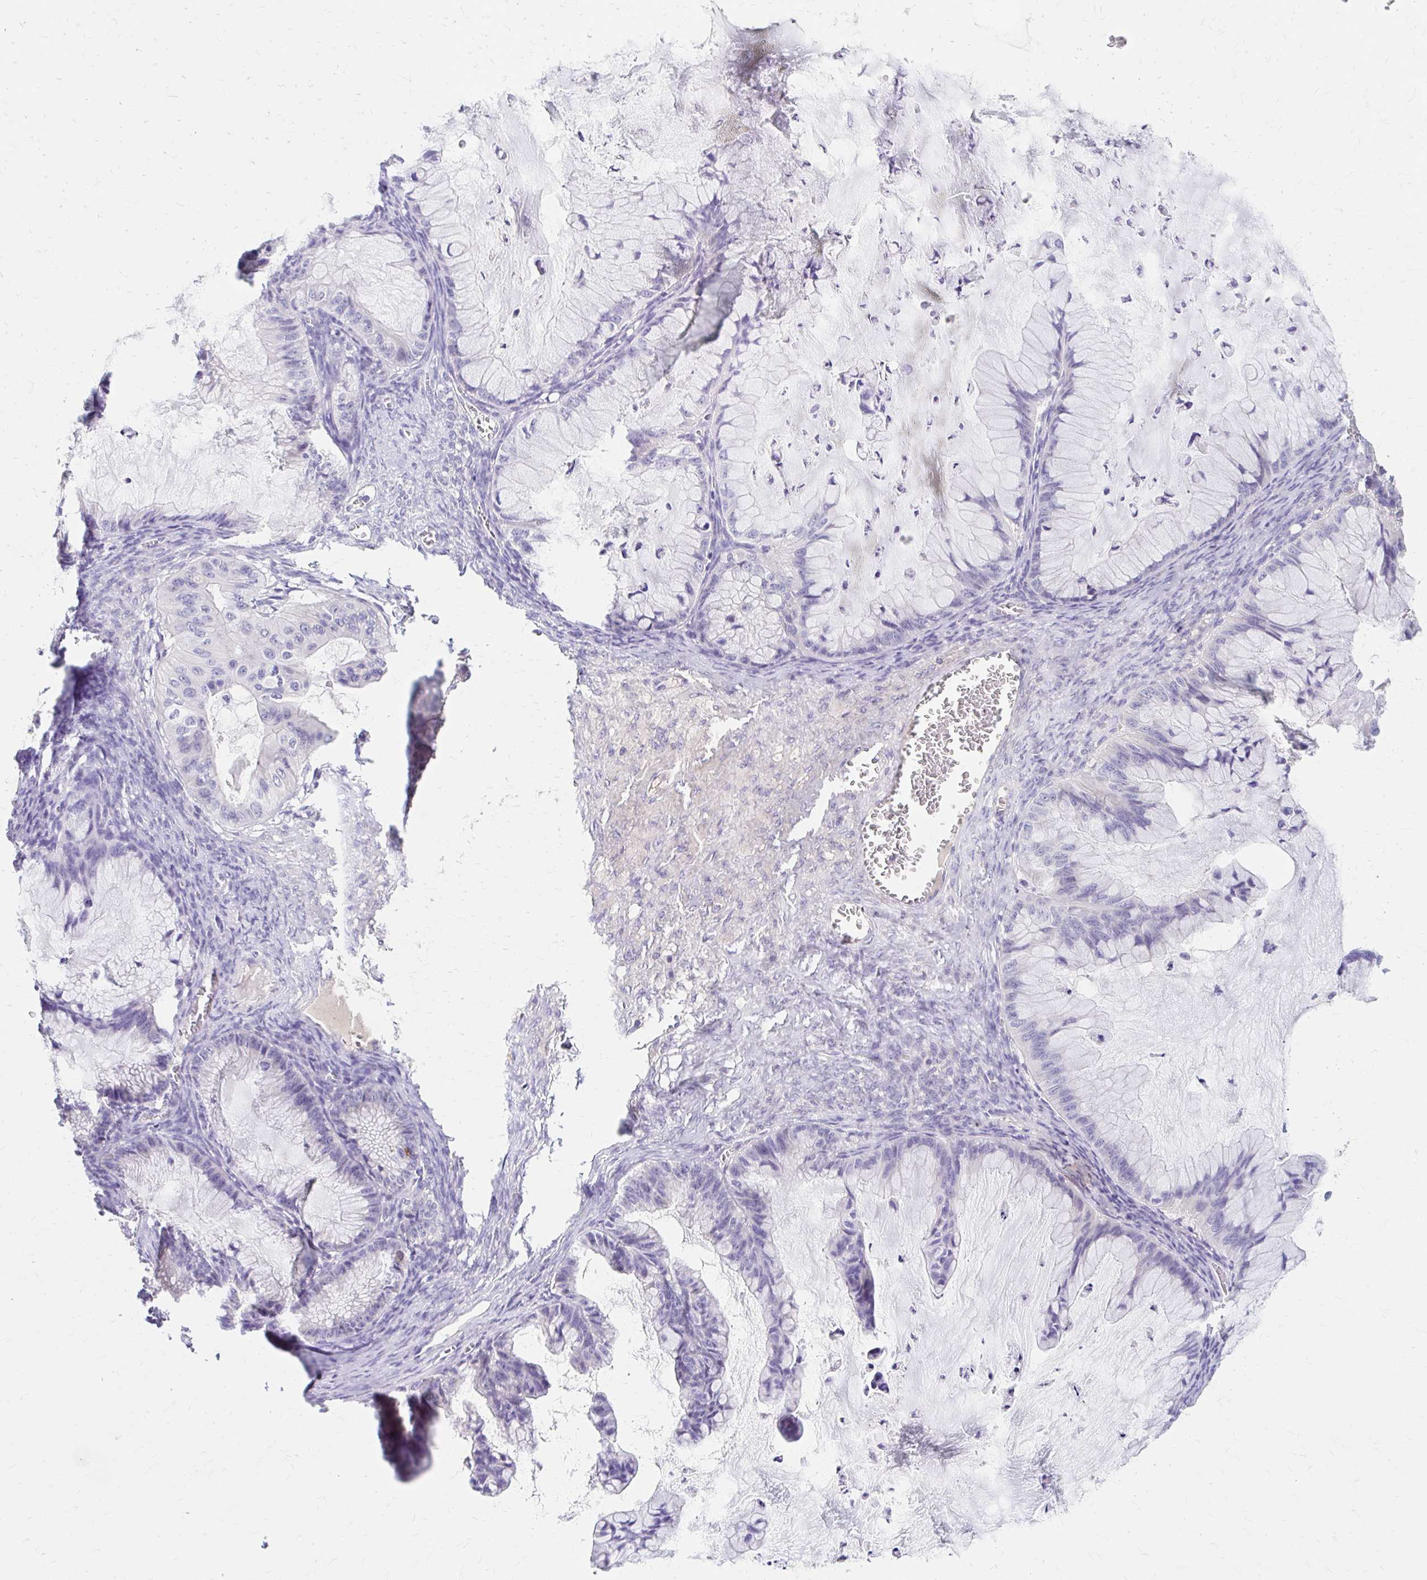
{"staining": {"intensity": "negative", "quantity": "none", "location": "none"}, "tissue": "ovarian cancer", "cell_type": "Tumor cells", "image_type": "cancer", "snomed": [{"axis": "morphology", "description": "Cystadenocarcinoma, mucinous, NOS"}, {"axis": "topography", "description": "Ovary"}], "caption": "Micrograph shows no significant protein staining in tumor cells of ovarian cancer.", "gene": "AZGP1", "patient": {"sex": "female", "age": 72}}